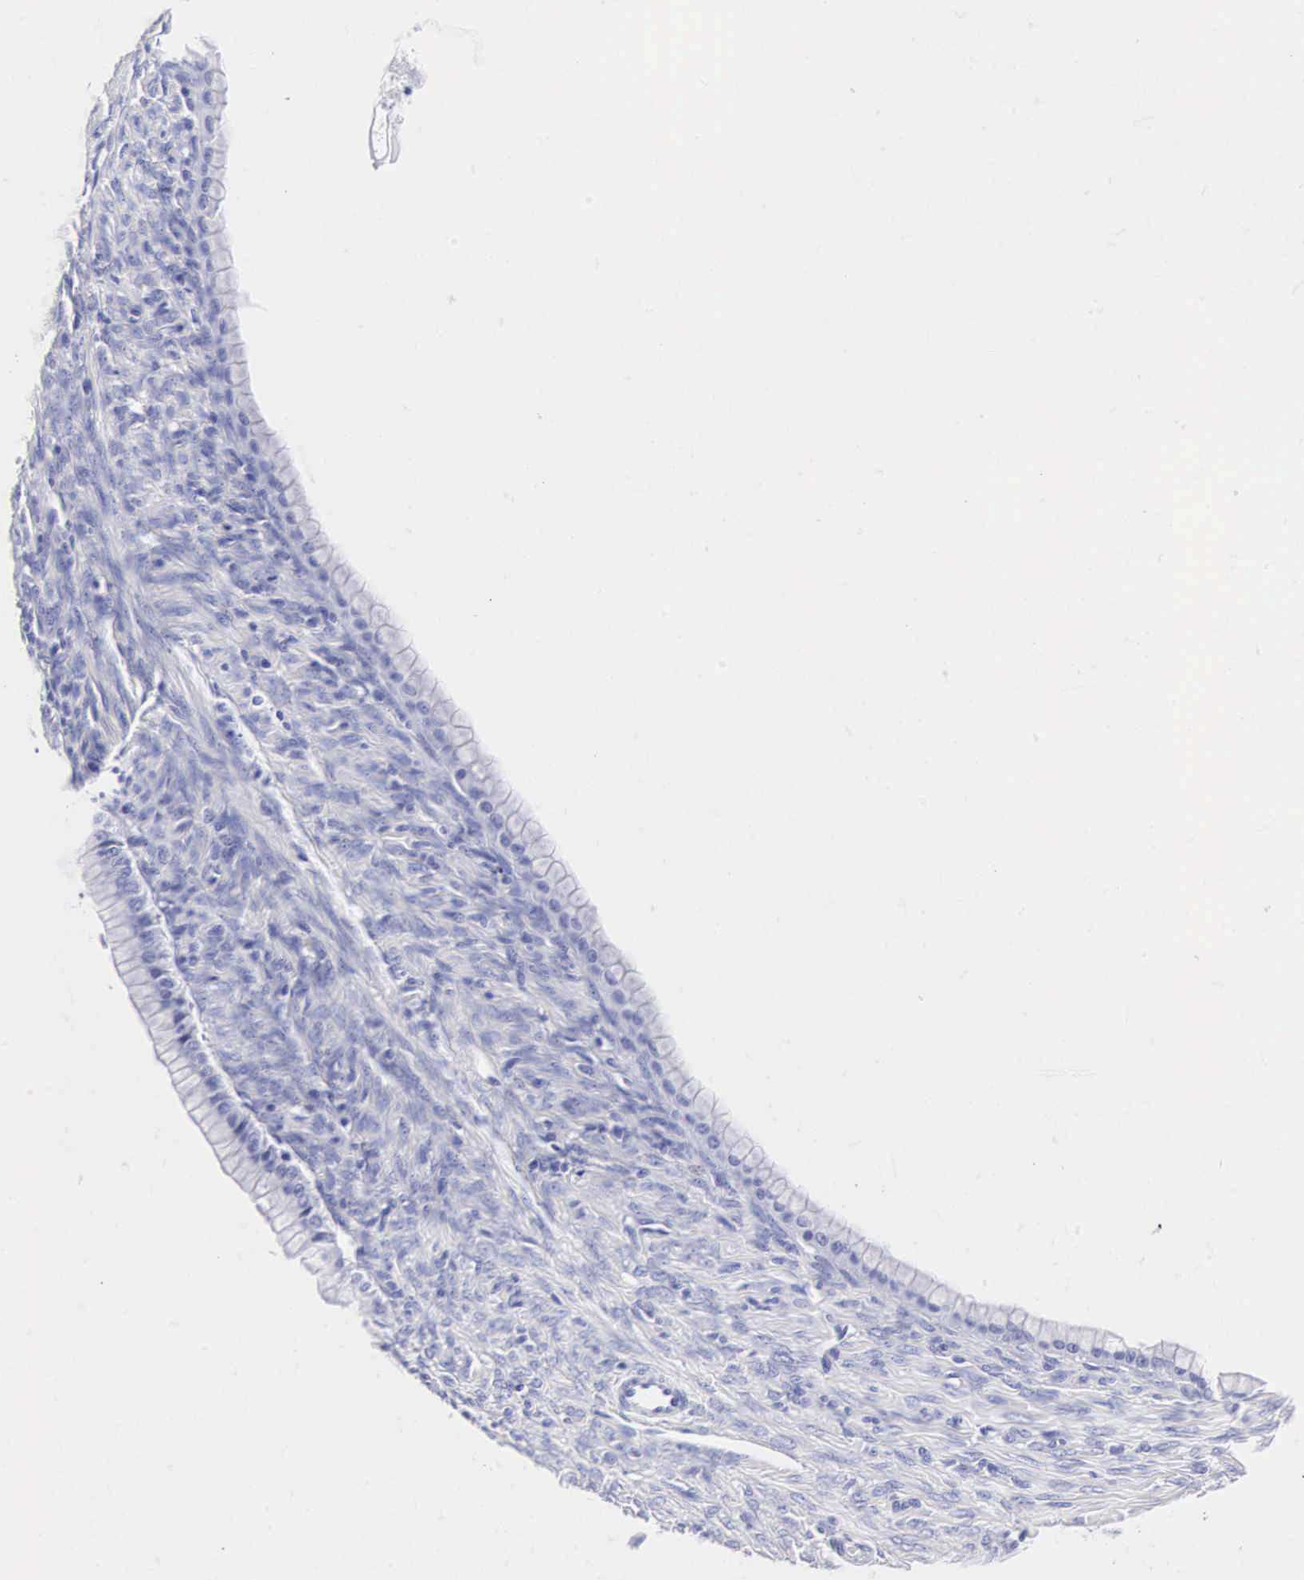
{"staining": {"intensity": "negative", "quantity": "none", "location": "none"}, "tissue": "ovarian cancer", "cell_type": "Tumor cells", "image_type": "cancer", "snomed": [{"axis": "morphology", "description": "Cystadenocarcinoma, mucinous, NOS"}, {"axis": "topography", "description": "Ovary"}], "caption": "Human mucinous cystadenocarcinoma (ovarian) stained for a protein using immunohistochemistry shows no staining in tumor cells.", "gene": "INS", "patient": {"sex": "female", "age": 25}}